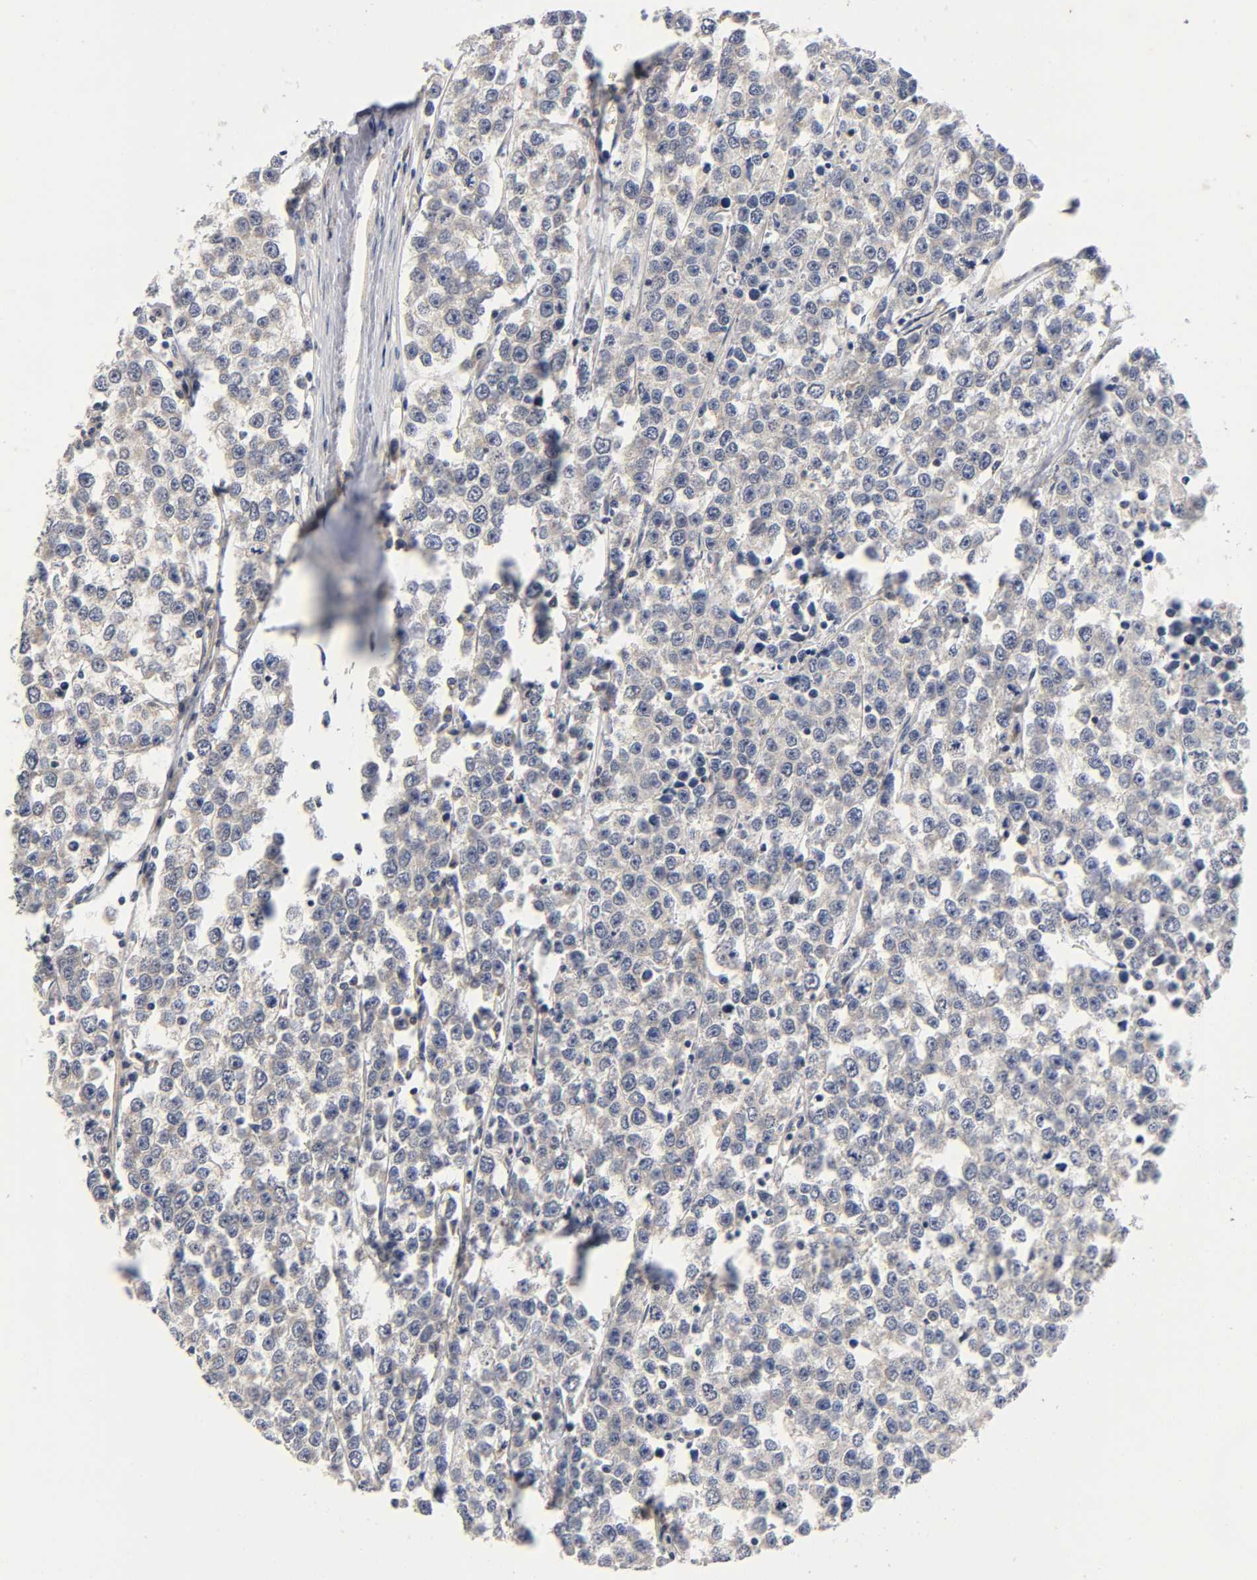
{"staining": {"intensity": "negative", "quantity": "none", "location": "none"}, "tissue": "testis cancer", "cell_type": "Tumor cells", "image_type": "cancer", "snomed": [{"axis": "morphology", "description": "Seminoma, NOS"}, {"axis": "morphology", "description": "Carcinoma, Embryonal, NOS"}, {"axis": "topography", "description": "Testis"}], "caption": "IHC of testis cancer demonstrates no positivity in tumor cells. (DAB immunohistochemistry visualized using brightfield microscopy, high magnification).", "gene": "NRP1", "patient": {"sex": "male", "age": 52}}